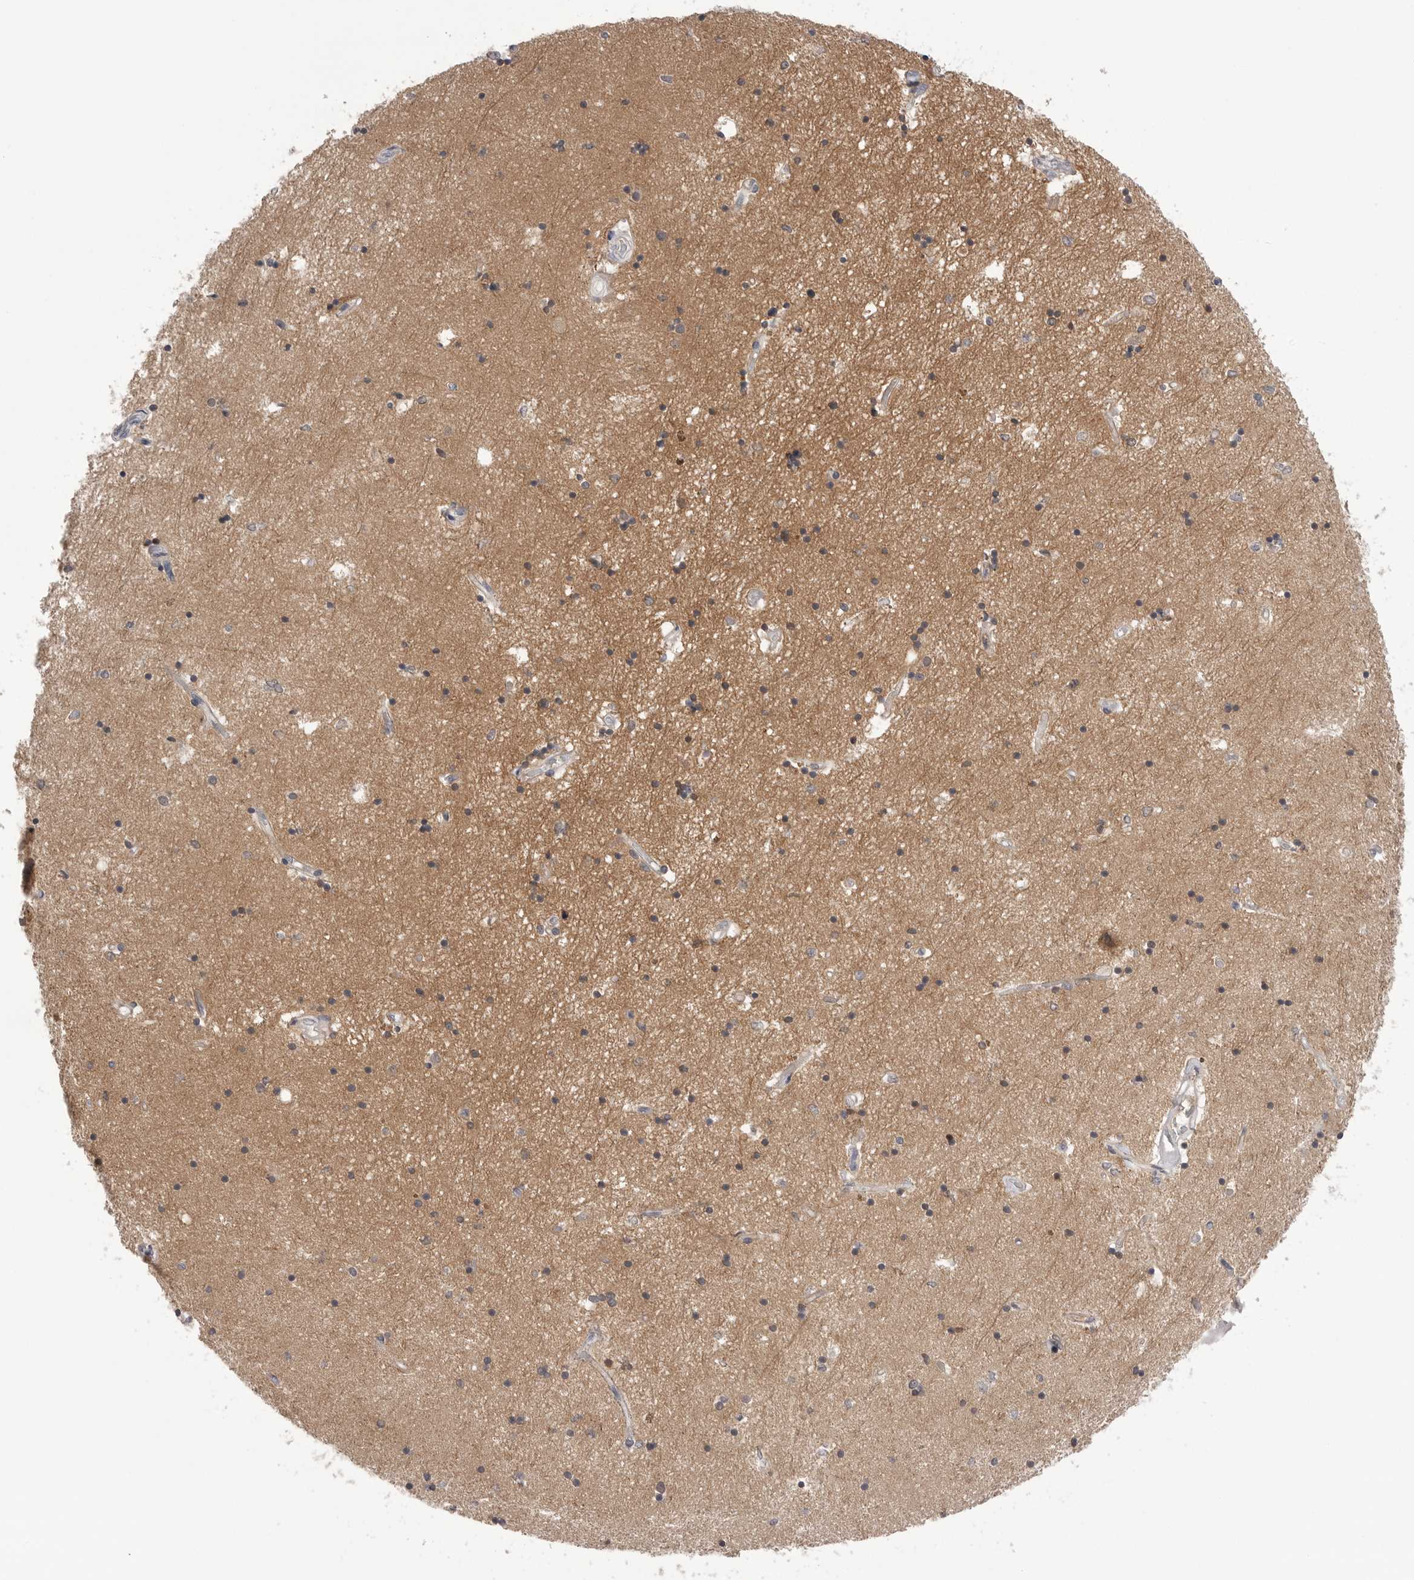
{"staining": {"intensity": "moderate", "quantity": "<25%", "location": "cytoplasmic/membranous"}, "tissue": "hippocampus", "cell_type": "Glial cells", "image_type": "normal", "snomed": [{"axis": "morphology", "description": "Normal tissue, NOS"}, {"axis": "topography", "description": "Hippocampus"}], "caption": "The immunohistochemical stain shows moderate cytoplasmic/membranous expression in glial cells of normal hippocampus. The staining was performed using DAB (3,3'-diaminobenzidine), with brown indicating positive protein expression. Nuclei are stained blue with hematoxylin.", "gene": "DLGAP3", "patient": {"sex": "male", "age": 45}}